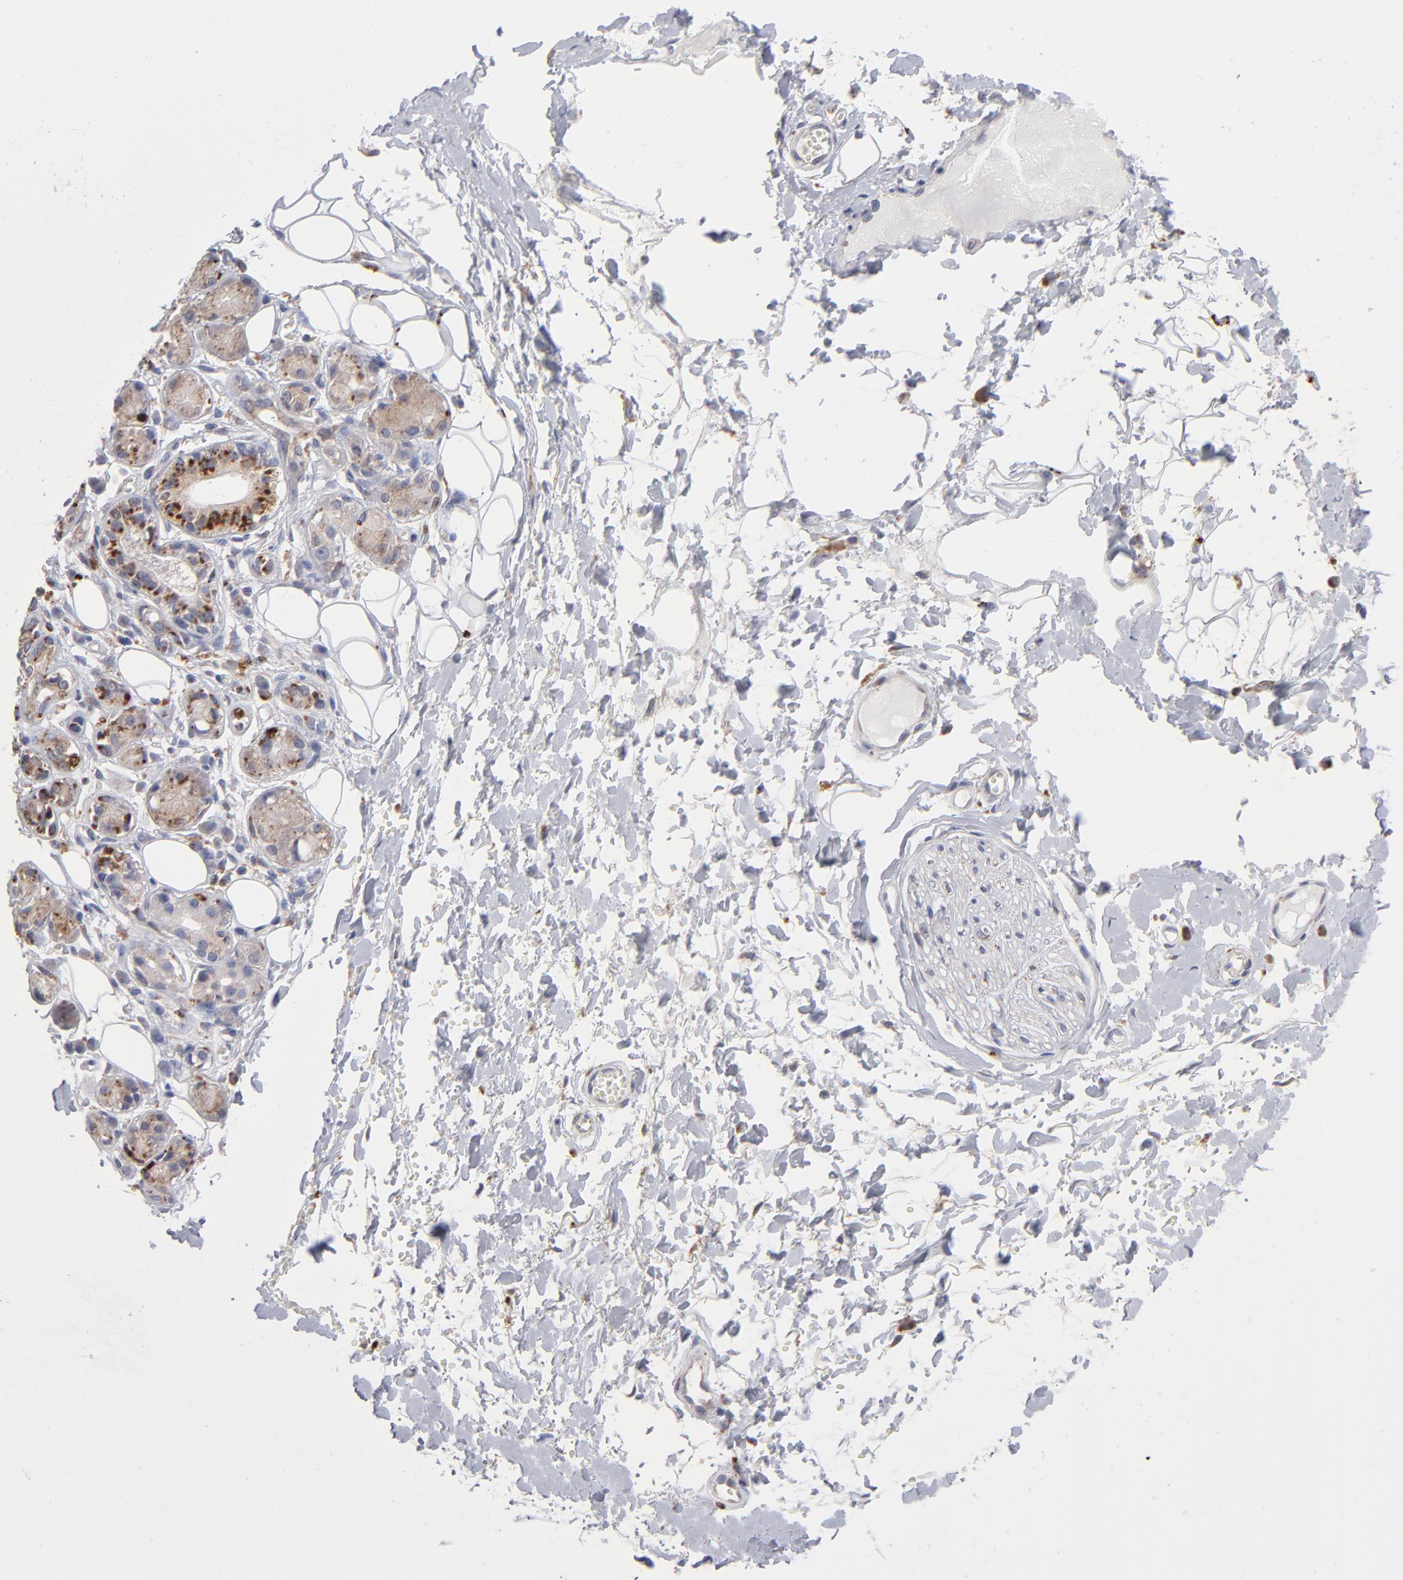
{"staining": {"intensity": "negative", "quantity": "none", "location": "none"}, "tissue": "adipose tissue", "cell_type": "Adipocytes", "image_type": "normal", "snomed": [{"axis": "morphology", "description": "Normal tissue, NOS"}, {"axis": "morphology", "description": "Inflammation, NOS"}, {"axis": "topography", "description": "Salivary gland"}, {"axis": "topography", "description": "Peripheral nerve tissue"}], "caption": "Adipocytes show no significant staining in unremarkable adipose tissue.", "gene": "RRAGA", "patient": {"sex": "female", "age": 75}}